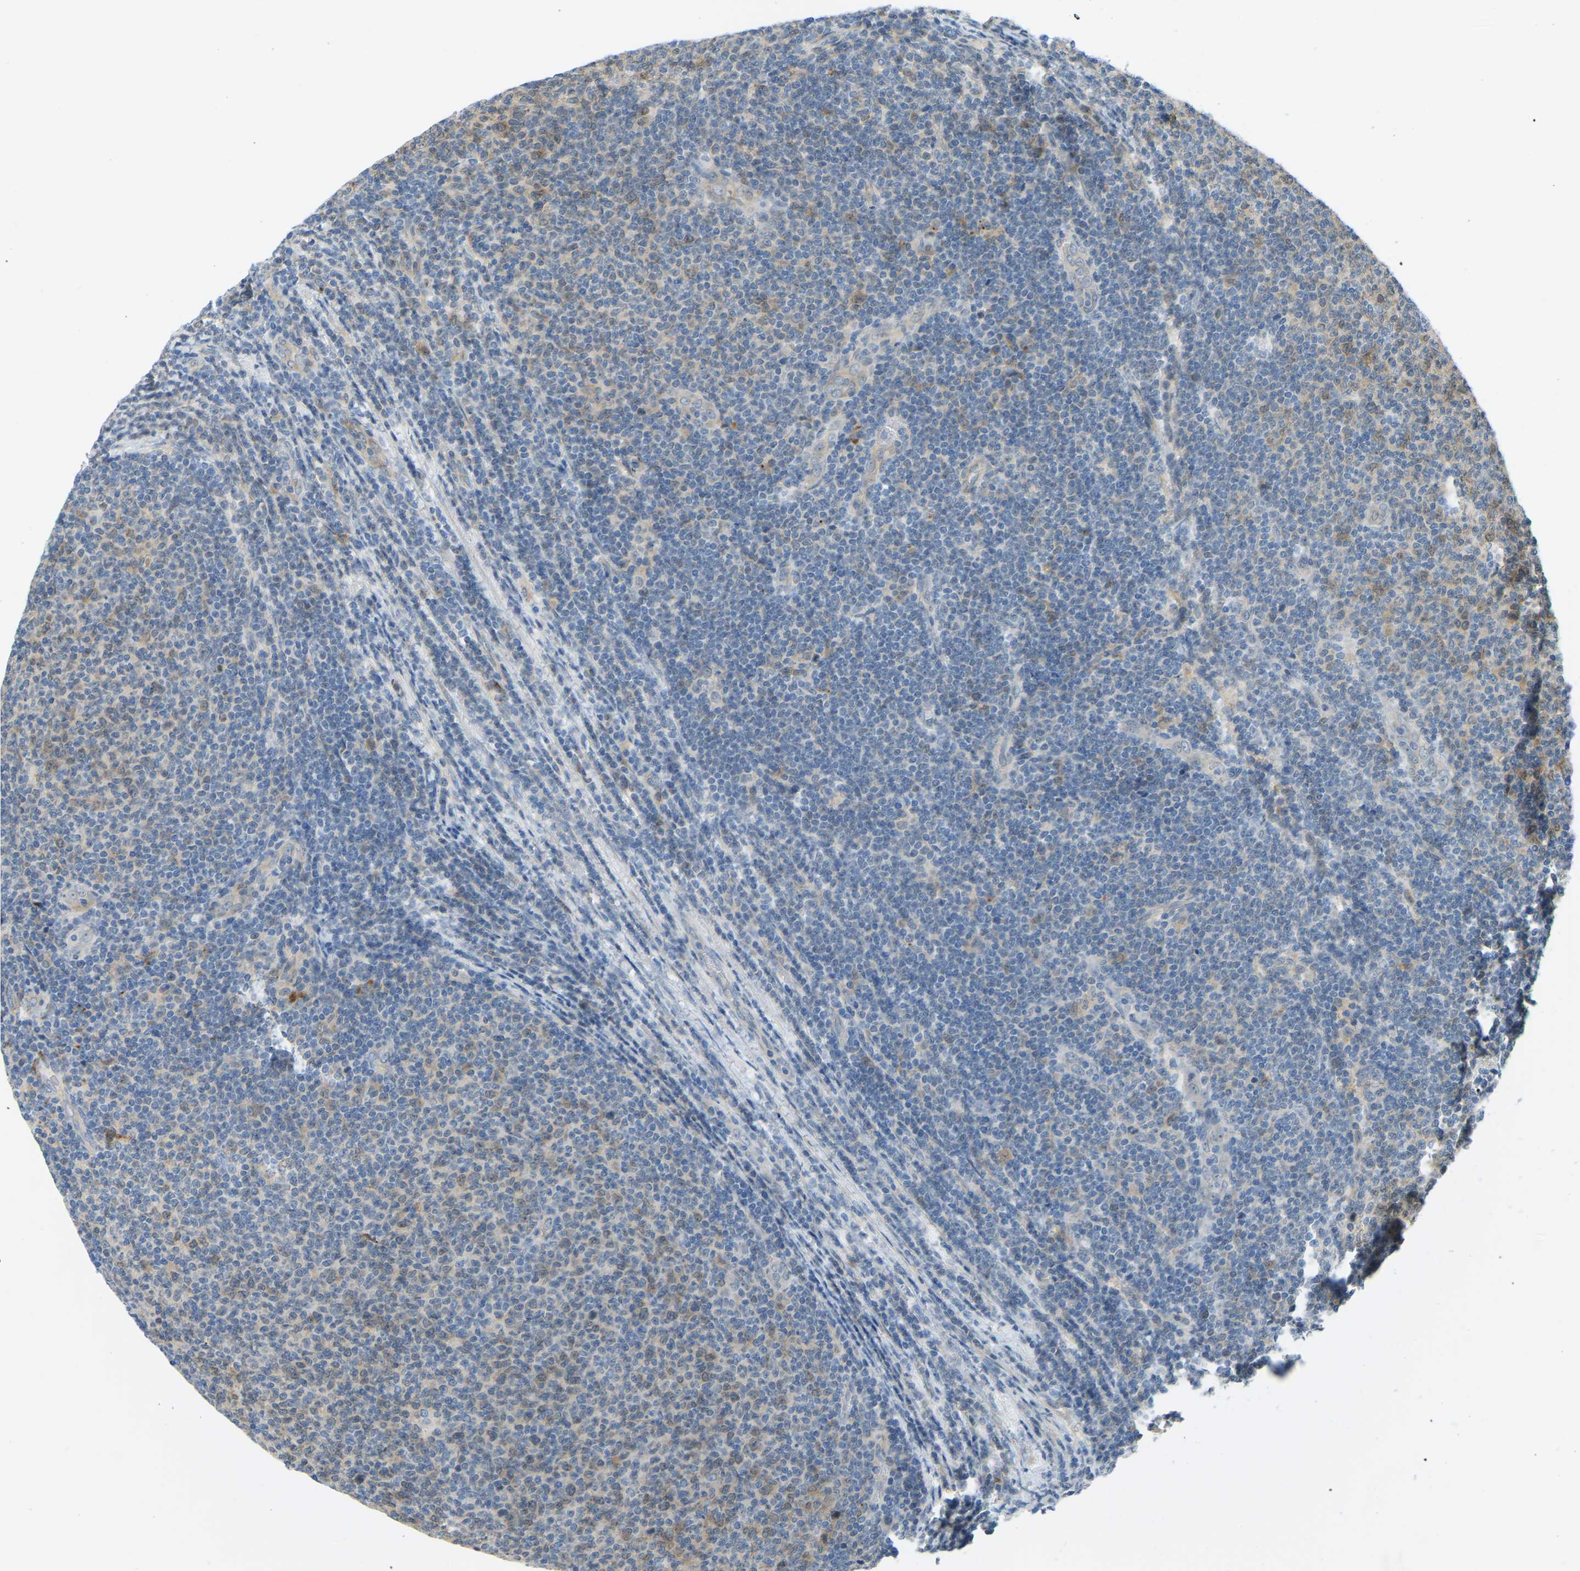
{"staining": {"intensity": "moderate", "quantity": "<25%", "location": "cytoplasmic/membranous"}, "tissue": "lymphoma", "cell_type": "Tumor cells", "image_type": "cancer", "snomed": [{"axis": "morphology", "description": "Malignant lymphoma, non-Hodgkin's type, Low grade"}, {"axis": "topography", "description": "Lymph node"}], "caption": "A high-resolution image shows IHC staining of low-grade malignant lymphoma, non-Hodgkin's type, which exhibits moderate cytoplasmic/membranous expression in approximately <25% of tumor cells. (DAB (3,3'-diaminobenzidine) IHC with brightfield microscopy, high magnification).", "gene": "NME8", "patient": {"sex": "male", "age": 66}}